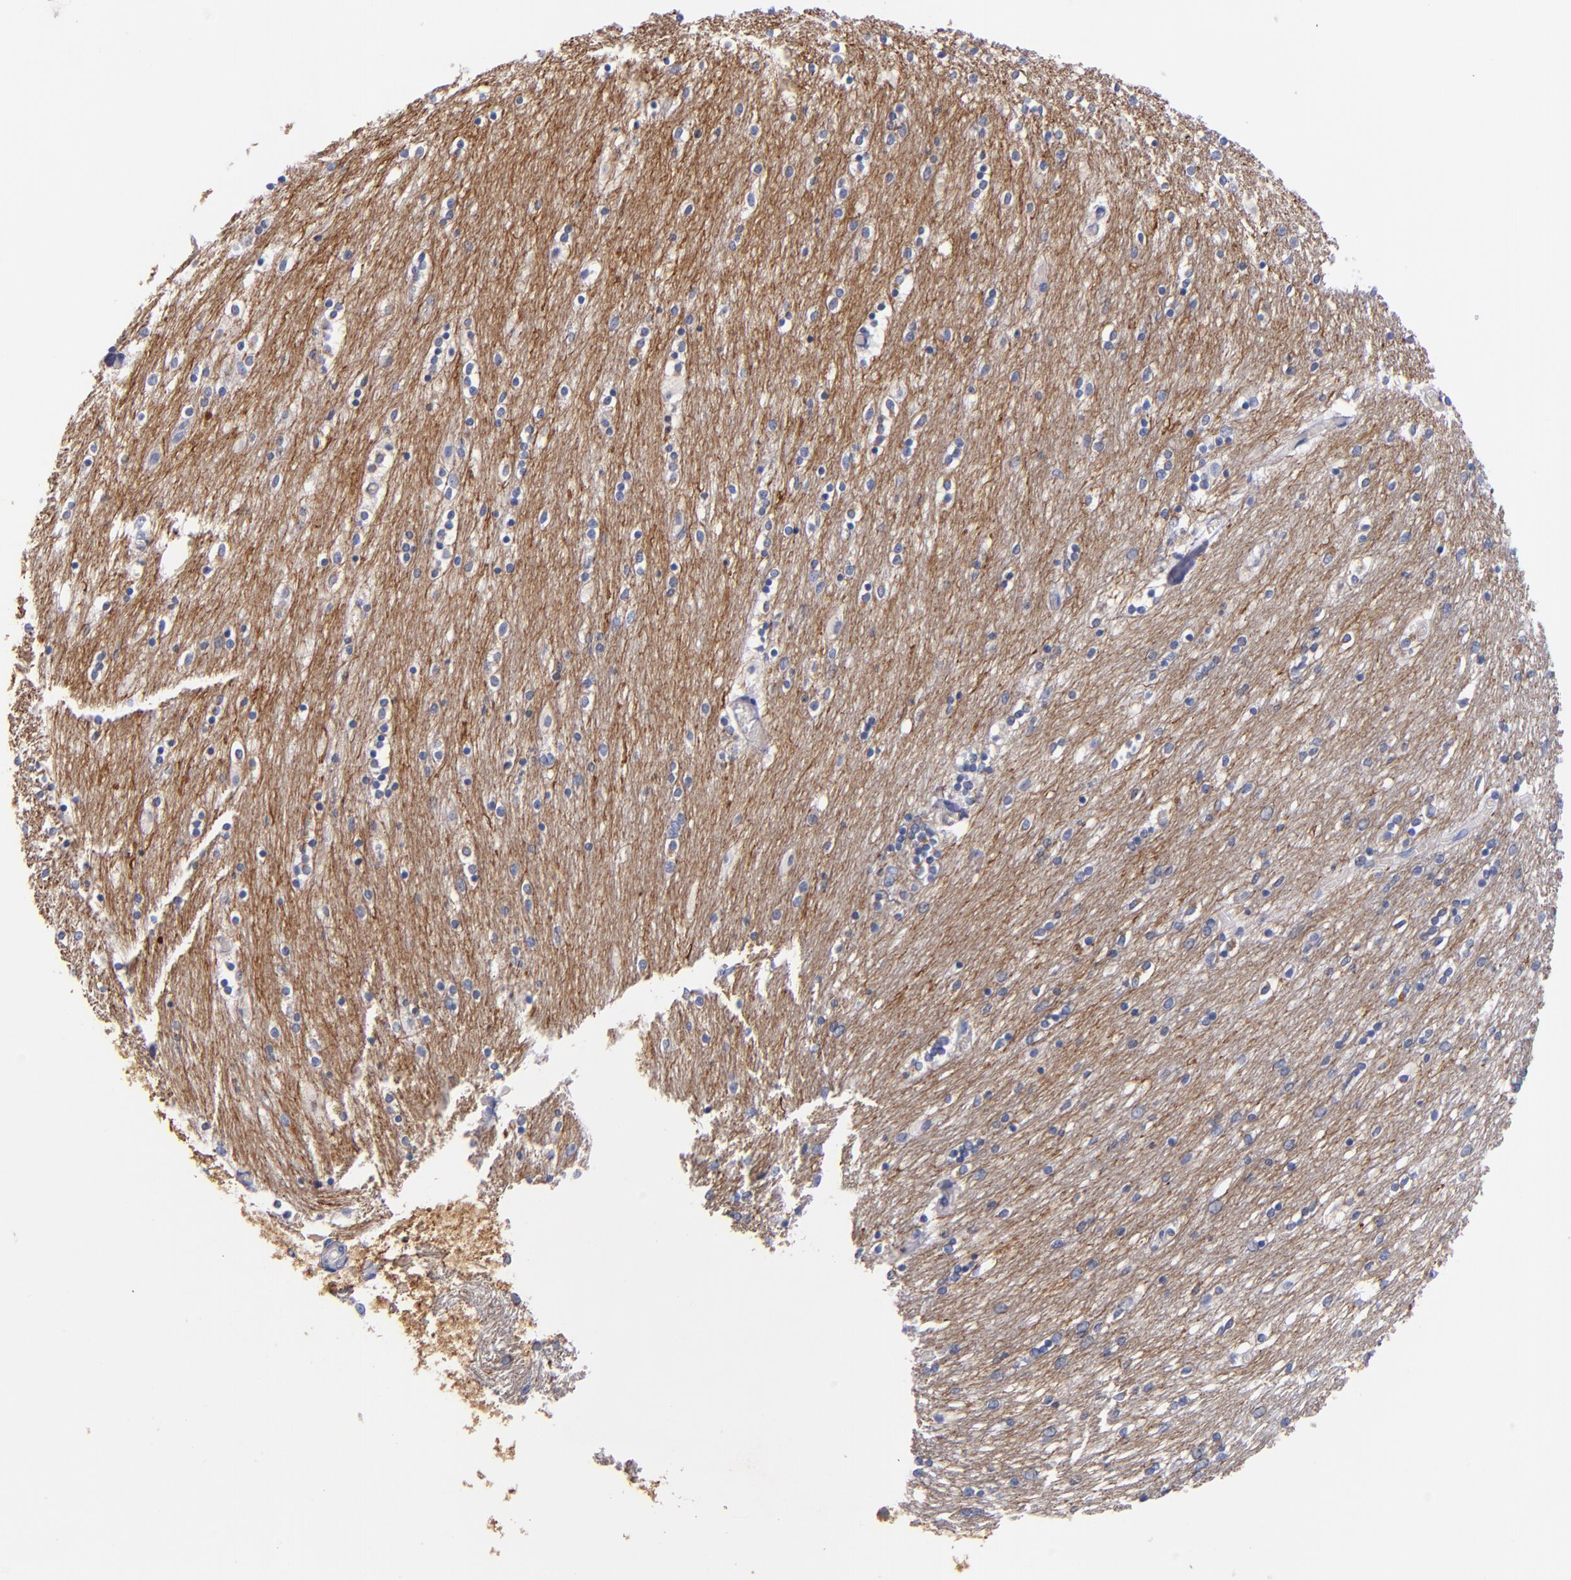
{"staining": {"intensity": "negative", "quantity": "none", "location": "none"}, "tissue": "caudate", "cell_type": "Glial cells", "image_type": "normal", "snomed": [{"axis": "morphology", "description": "Normal tissue, NOS"}, {"axis": "topography", "description": "Lateral ventricle wall"}], "caption": "There is no significant staining in glial cells of caudate. Brightfield microscopy of IHC stained with DAB (3,3'-diaminobenzidine) (brown) and hematoxylin (blue), captured at high magnification.", "gene": "CNTNAP2", "patient": {"sex": "female", "age": 54}}